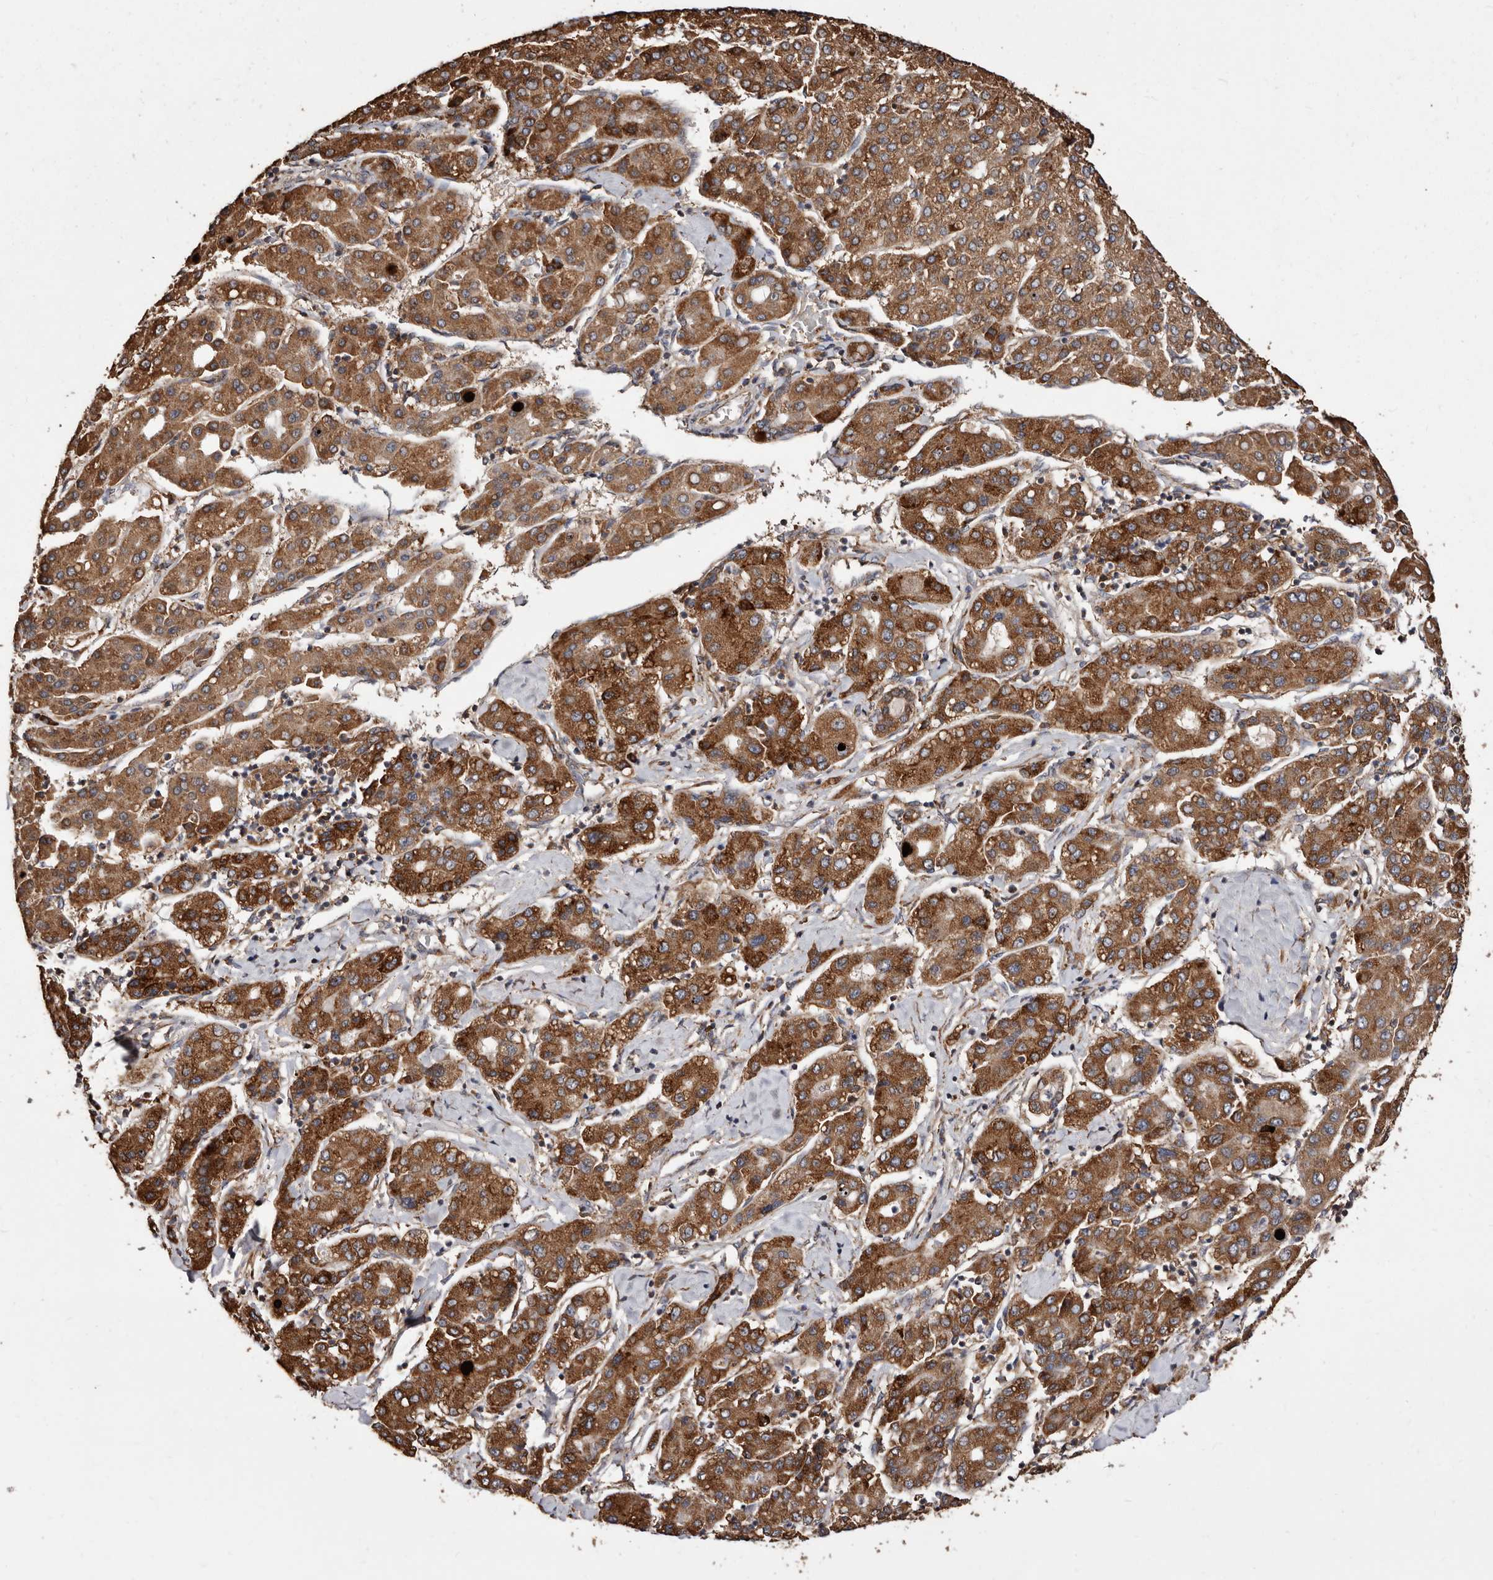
{"staining": {"intensity": "strong", "quantity": ">75%", "location": "cytoplasmic/membranous"}, "tissue": "liver cancer", "cell_type": "Tumor cells", "image_type": "cancer", "snomed": [{"axis": "morphology", "description": "Carcinoma, Hepatocellular, NOS"}, {"axis": "topography", "description": "Liver"}], "caption": "Liver hepatocellular carcinoma stained for a protein (brown) reveals strong cytoplasmic/membranous positive staining in about >75% of tumor cells.", "gene": "STEAP2", "patient": {"sex": "male", "age": 65}}